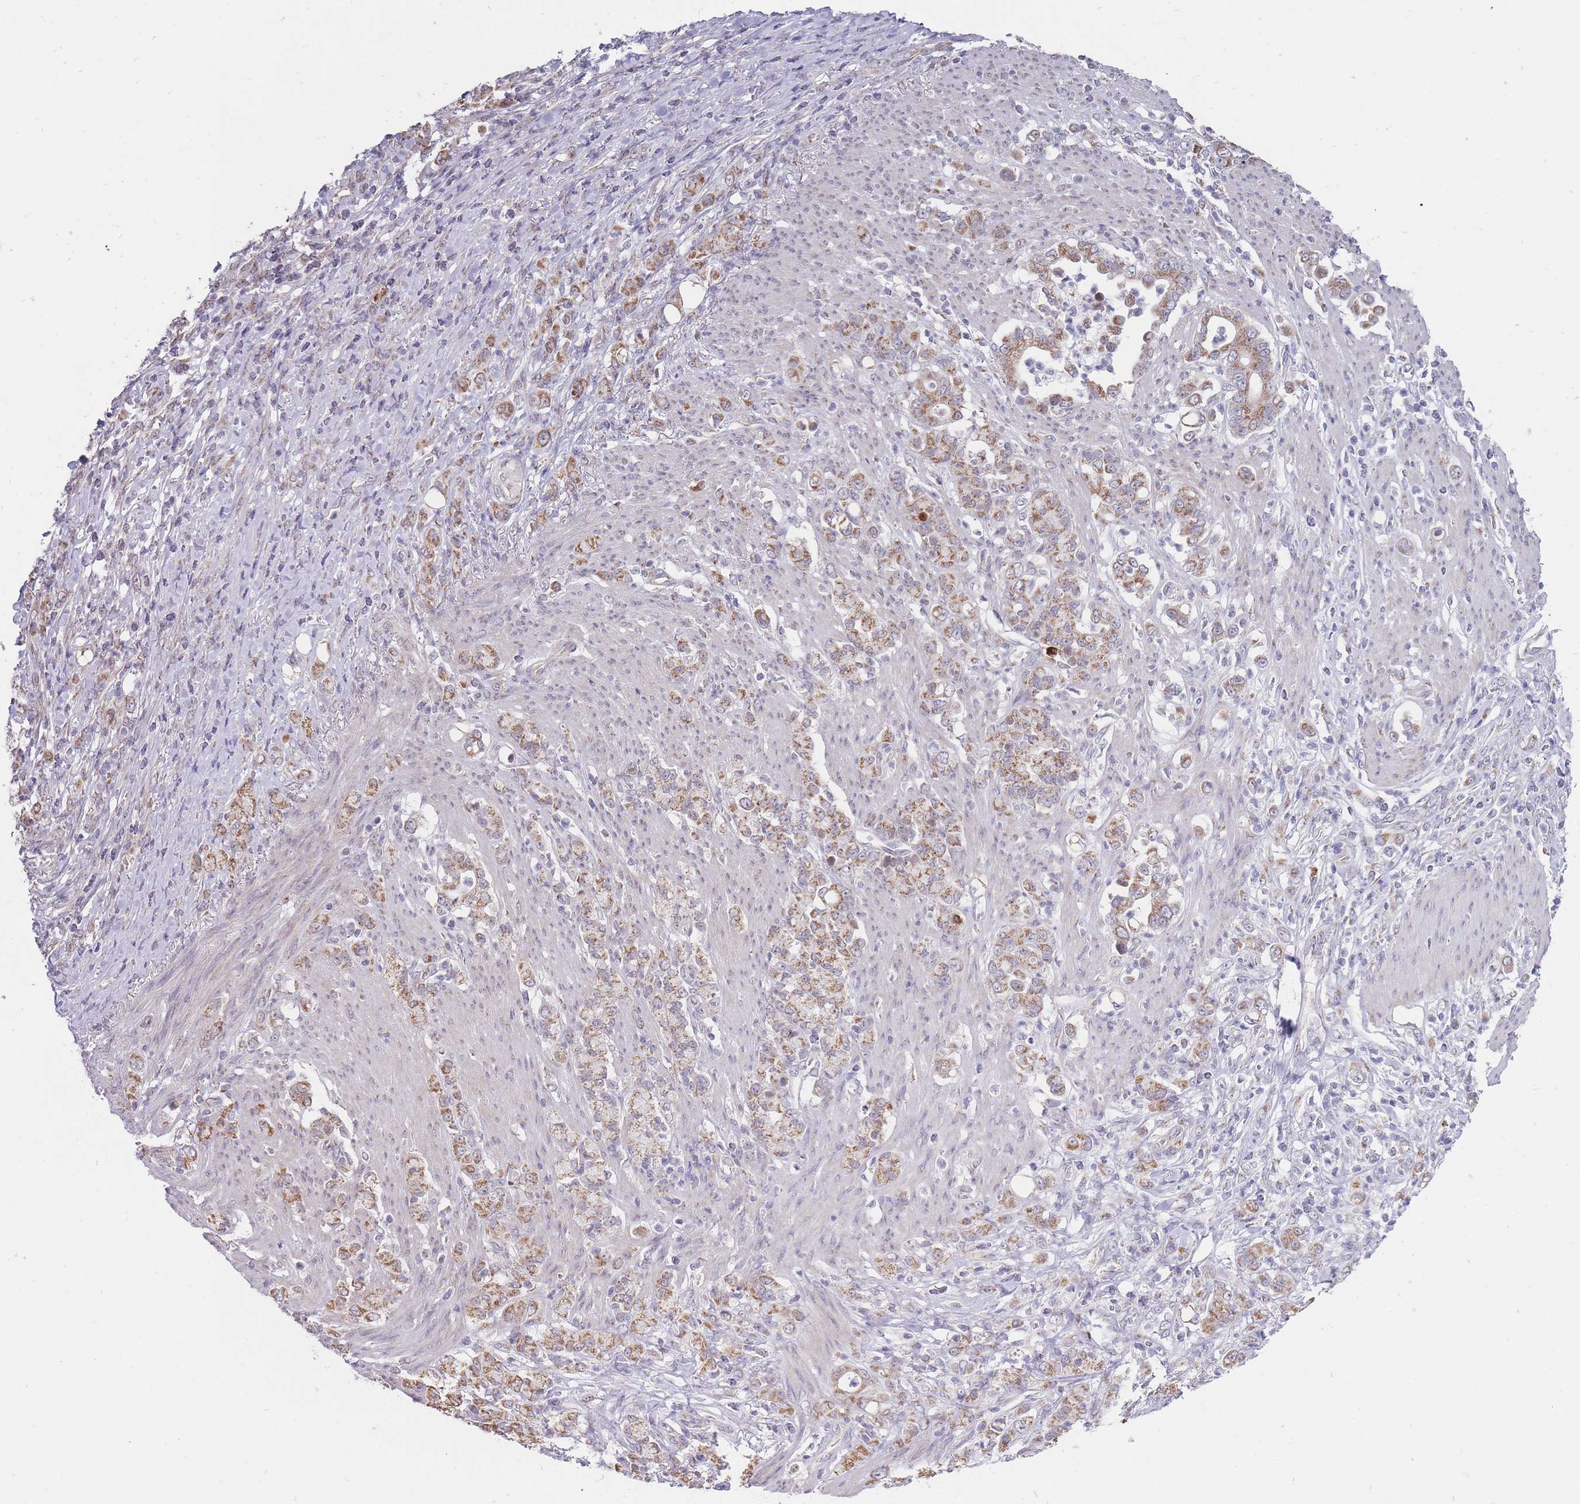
{"staining": {"intensity": "moderate", "quantity": ">75%", "location": "cytoplasmic/membranous"}, "tissue": "stomach cancer", "cell_type": "Tumor cells", "image_type": "cancer", "snomed": [{"axis": "morphology", "description": "Normal tissue, NOS"}, {"axis": "morphology", "description": "Adenocarcinoma, NOS"}, {"axis": "topography", "description": "Stomach"}], "caption": "Human adenocarcinoma (stomach) stained with a protein marker demonstrates moderate staining in tumor cells.", "gene": "NELL1", "patient": {"sex": "female", "age": 79}}